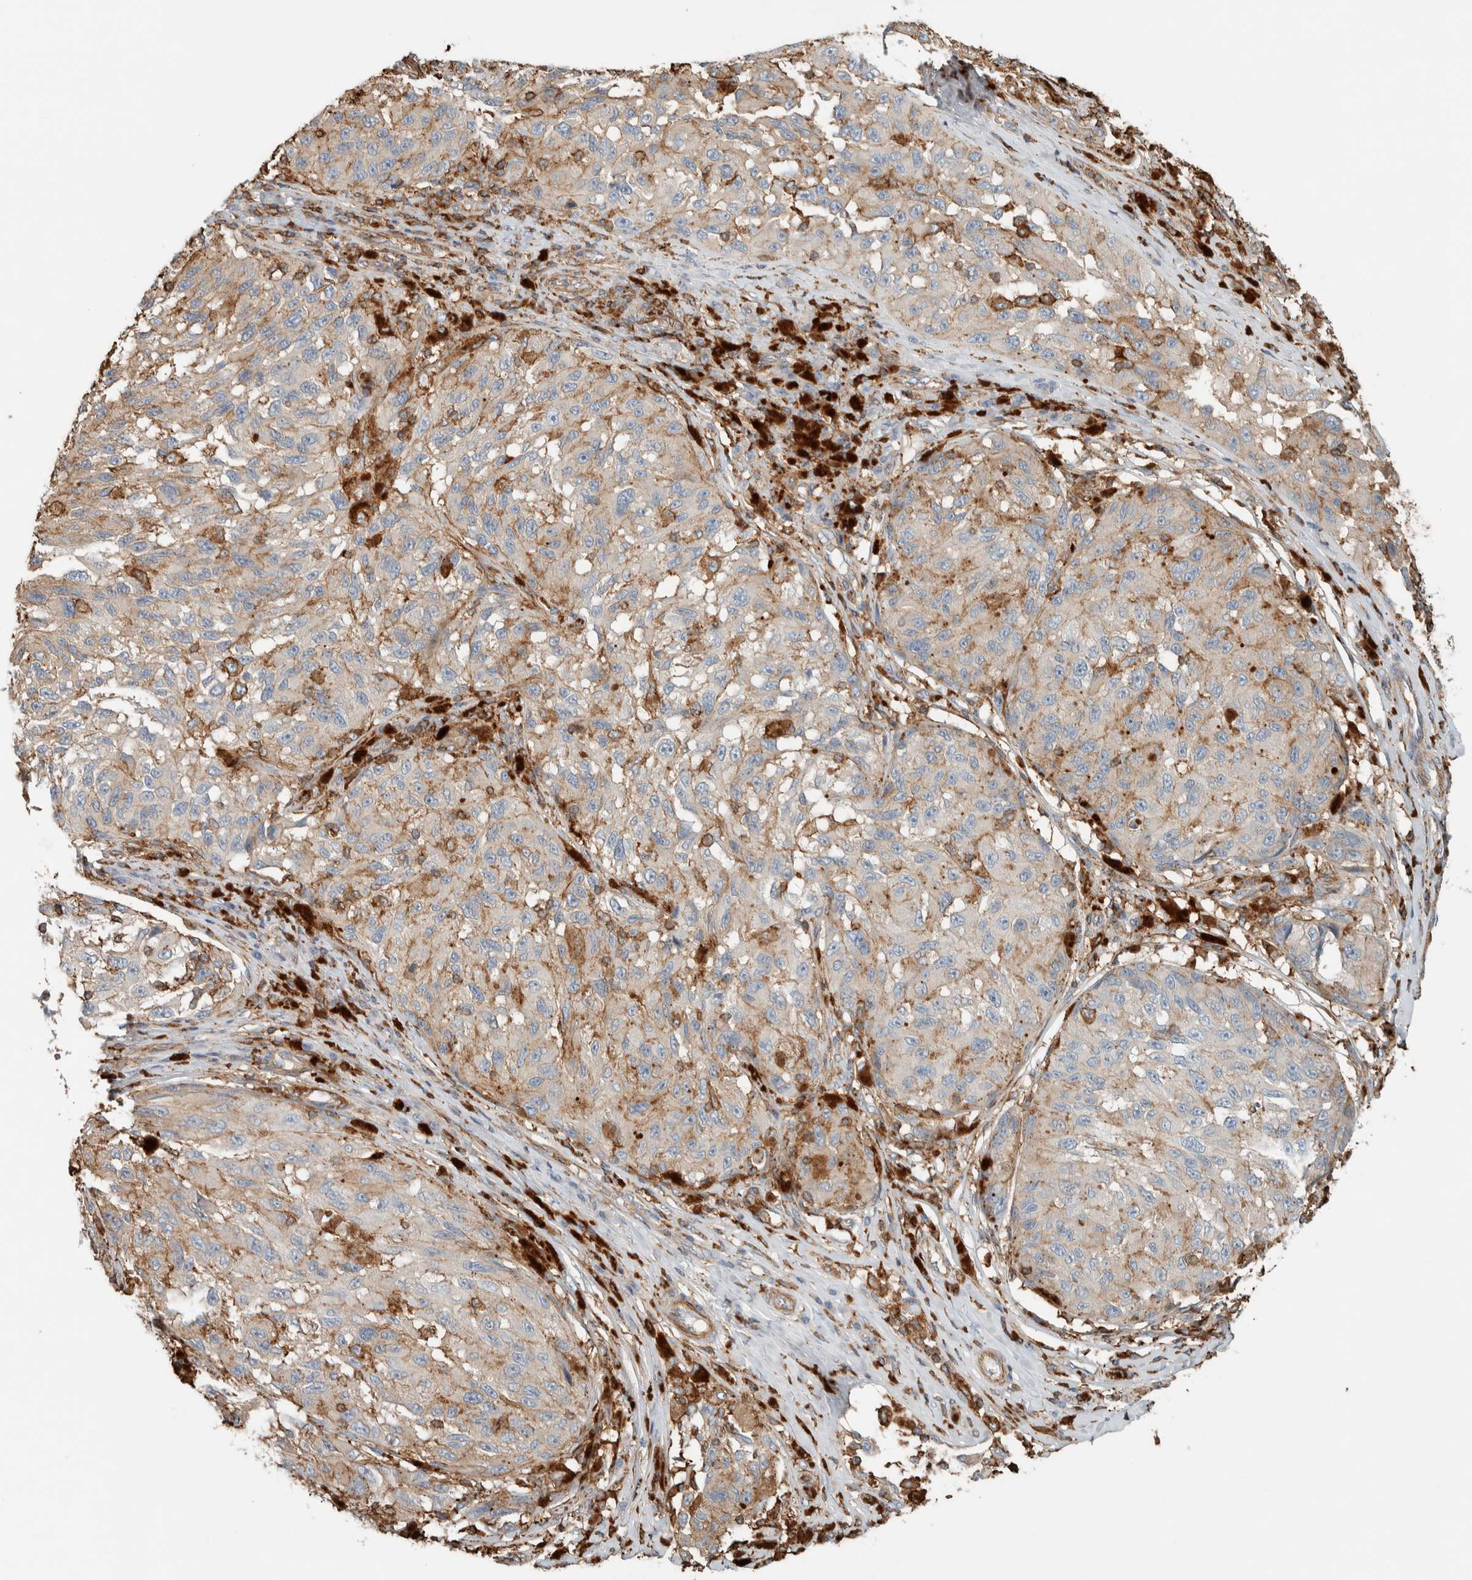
{"staining": {"intensity": "weak", "quantity": "<25%", "location": "cytoplasmic/membranous"}, "tissue": "melanoma", "cell_type": "Tumor cells", "image_type": "cancer", "snomed": [{"axis": "morphology", "description": "Malignant melanoma, NOS"}, {"axis": "topography", "description": "Skin"}], "caption": "Immunohistochemistry (IHC) micrograph of neoplastic tissue: human malignant melanoma stained with DAB (3,3'-diaminobenzidine) shows no significant protein positivity in tumor cells.", "gene": "CTBP2", "patient": {"sex": "female", "age": 73}}